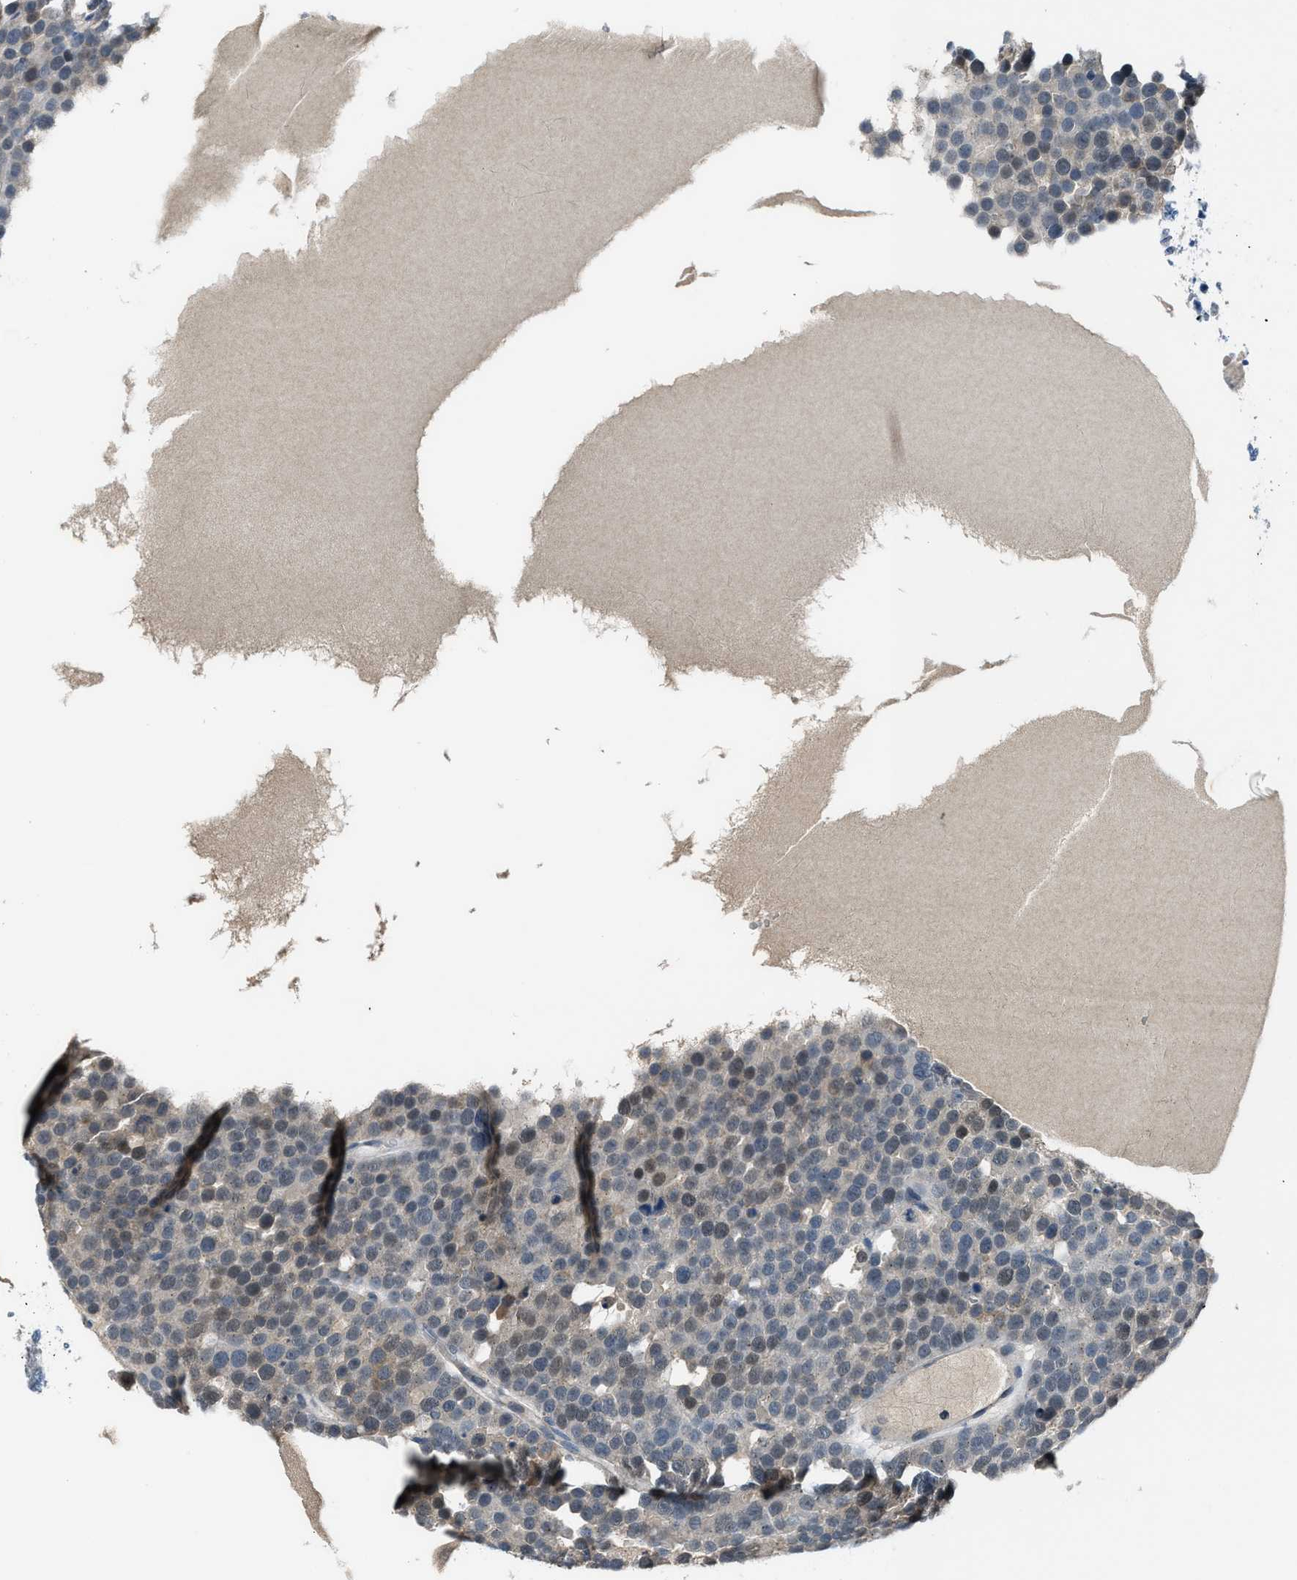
{"staining": {"intensity": "weak", "quantity": "<25%", "location": "nuclear"}, "tissue": "testis cancer", "cell_type": "Tumor cells", "image_type": "cancer", "snomed": [{"axis": "morphology", "description": "Seminoma, NOS"}, {"axis": "topography", "description": "Testis"}], "caption": "IHC of testis cancer displays no positivity in tumor cells.", "gene": "DUSP19", "patient": {"sex": "male", "age": 71}}